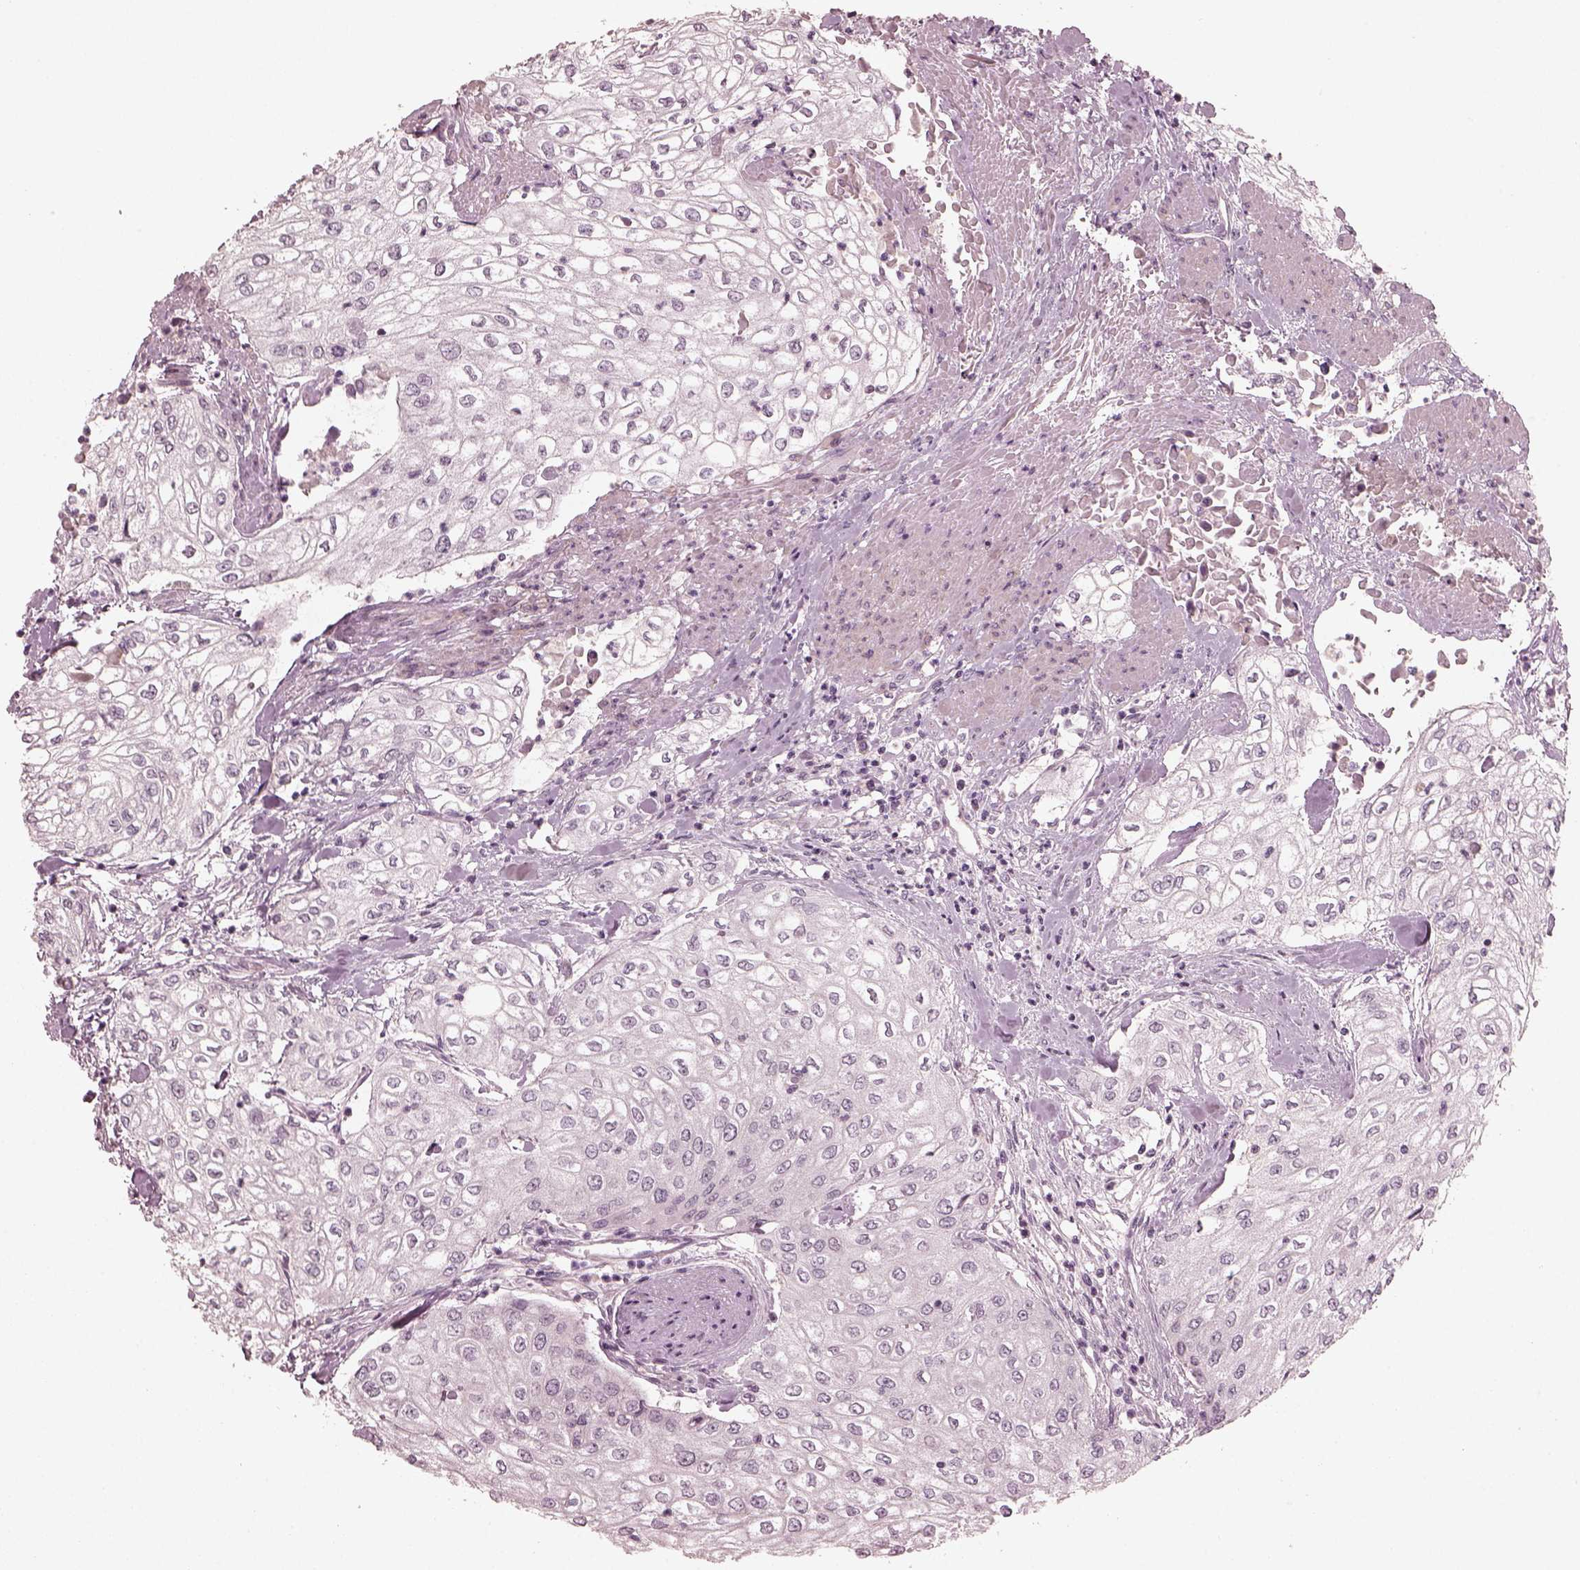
{"staining": {"intensity": "negative", "quantity": "none", "location": "none"}, "tissue": "urothelial cancer", "cell_type": "Tumor cells", "image_type": "cancer", "snomed": [{"axis": "morphology", "description": "Urothelial carcinoma, High grade"}, {"axis": "topography", "description": "Urinary bladder"}], "caption": "A high-resolution image shows IHC staining of urothelial cancer, which exhibits no significant positivity in tumor cells.", "gene": "OPTC", "patient": {"sex": "male", "age": 62}}